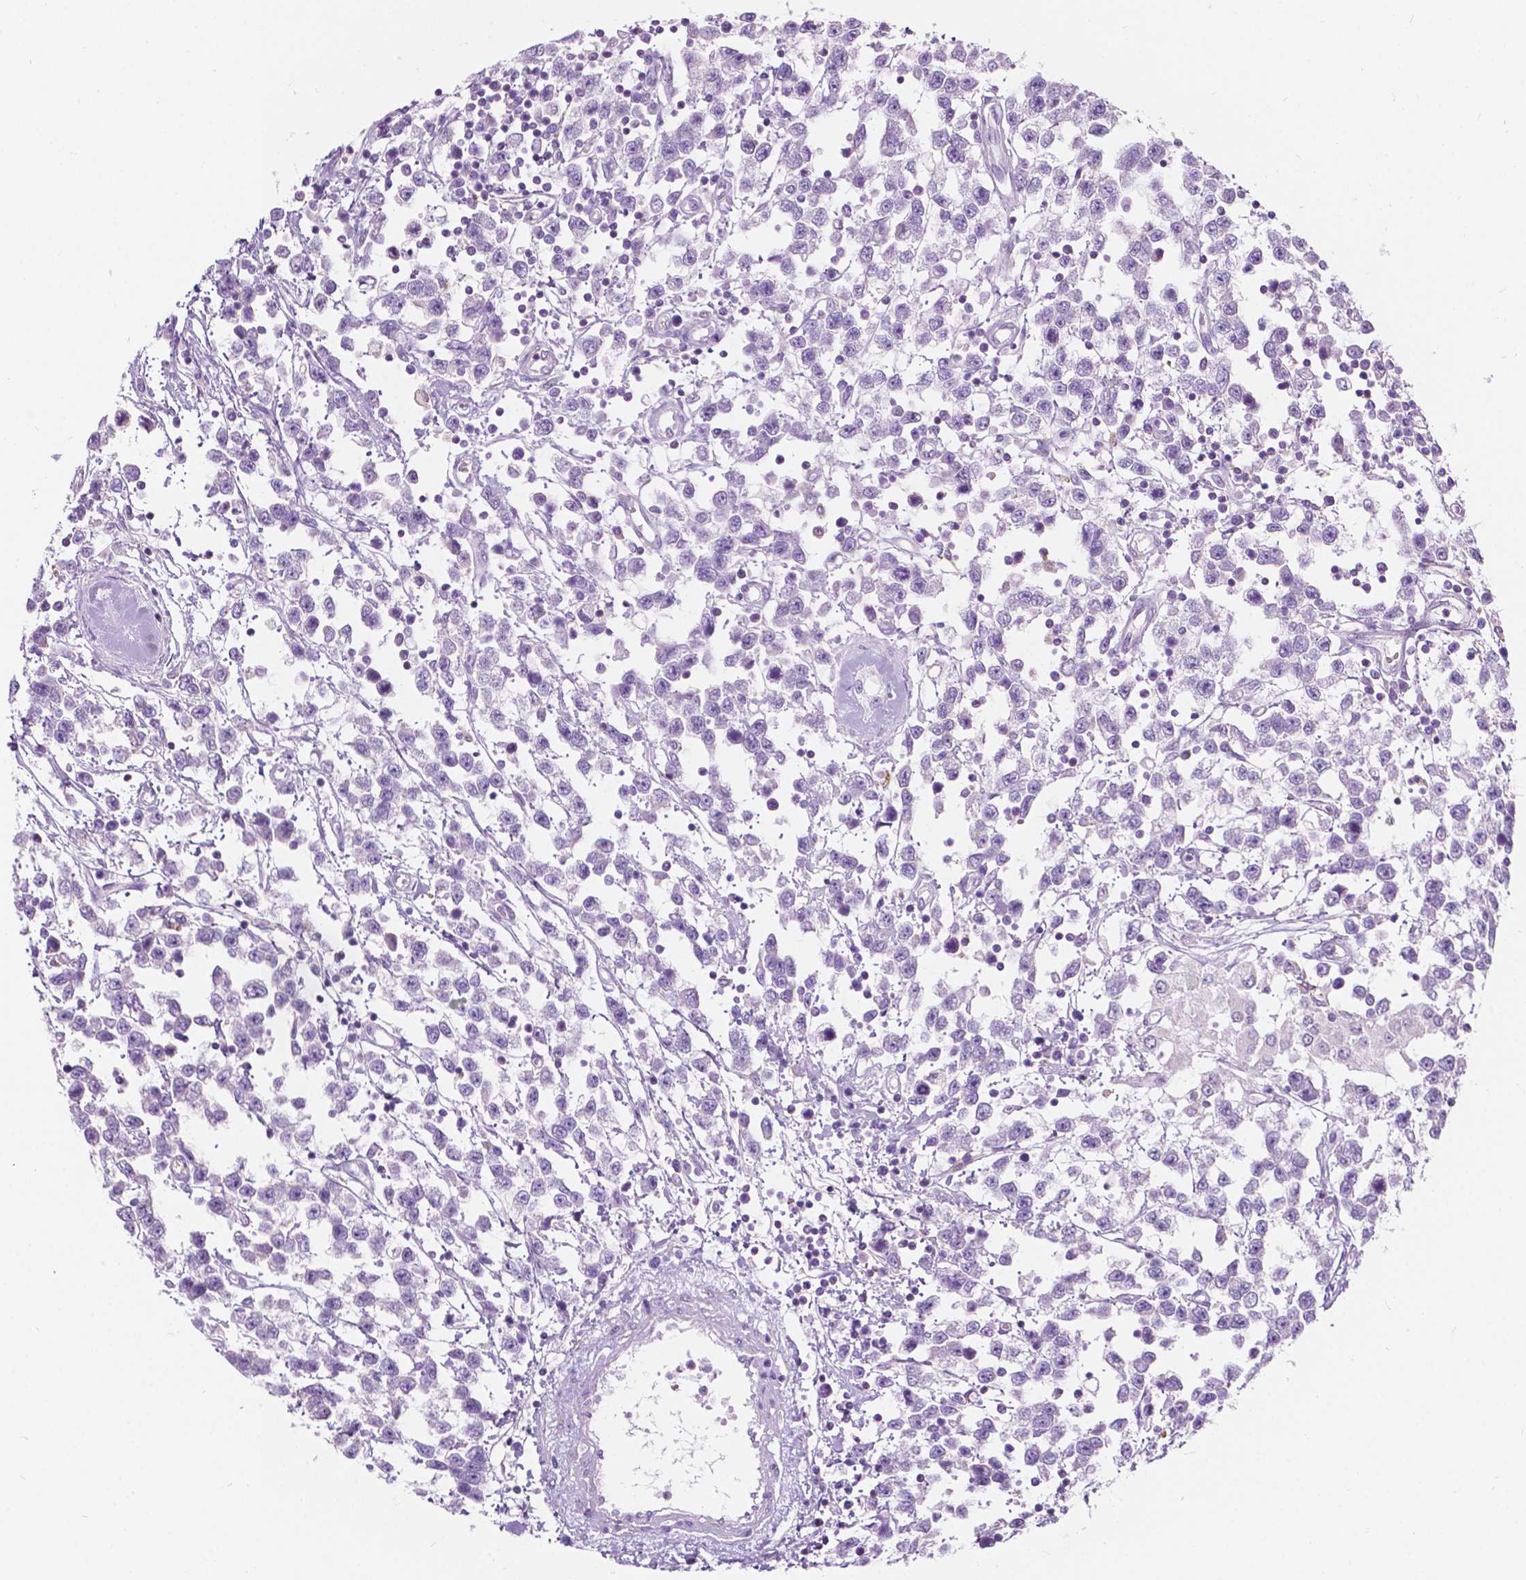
{"staining": {"intensity": "negative", "quantity": "none", "location": "none"}, "tissue": "testis cancer", "cell_type": "Tumor cells", "image_type": "cancer", "snomed": [{"axis": "morphology", "description": "Seminoma, NOS"}, {"axis": "topography", "description": "Testis"}], "caption": "Immunohistochemistry of human seminoma (testis) reveals no staining in tumor cells.", "gene": "NOS1AP", "patient": {"sex": "male", "age": 34}}